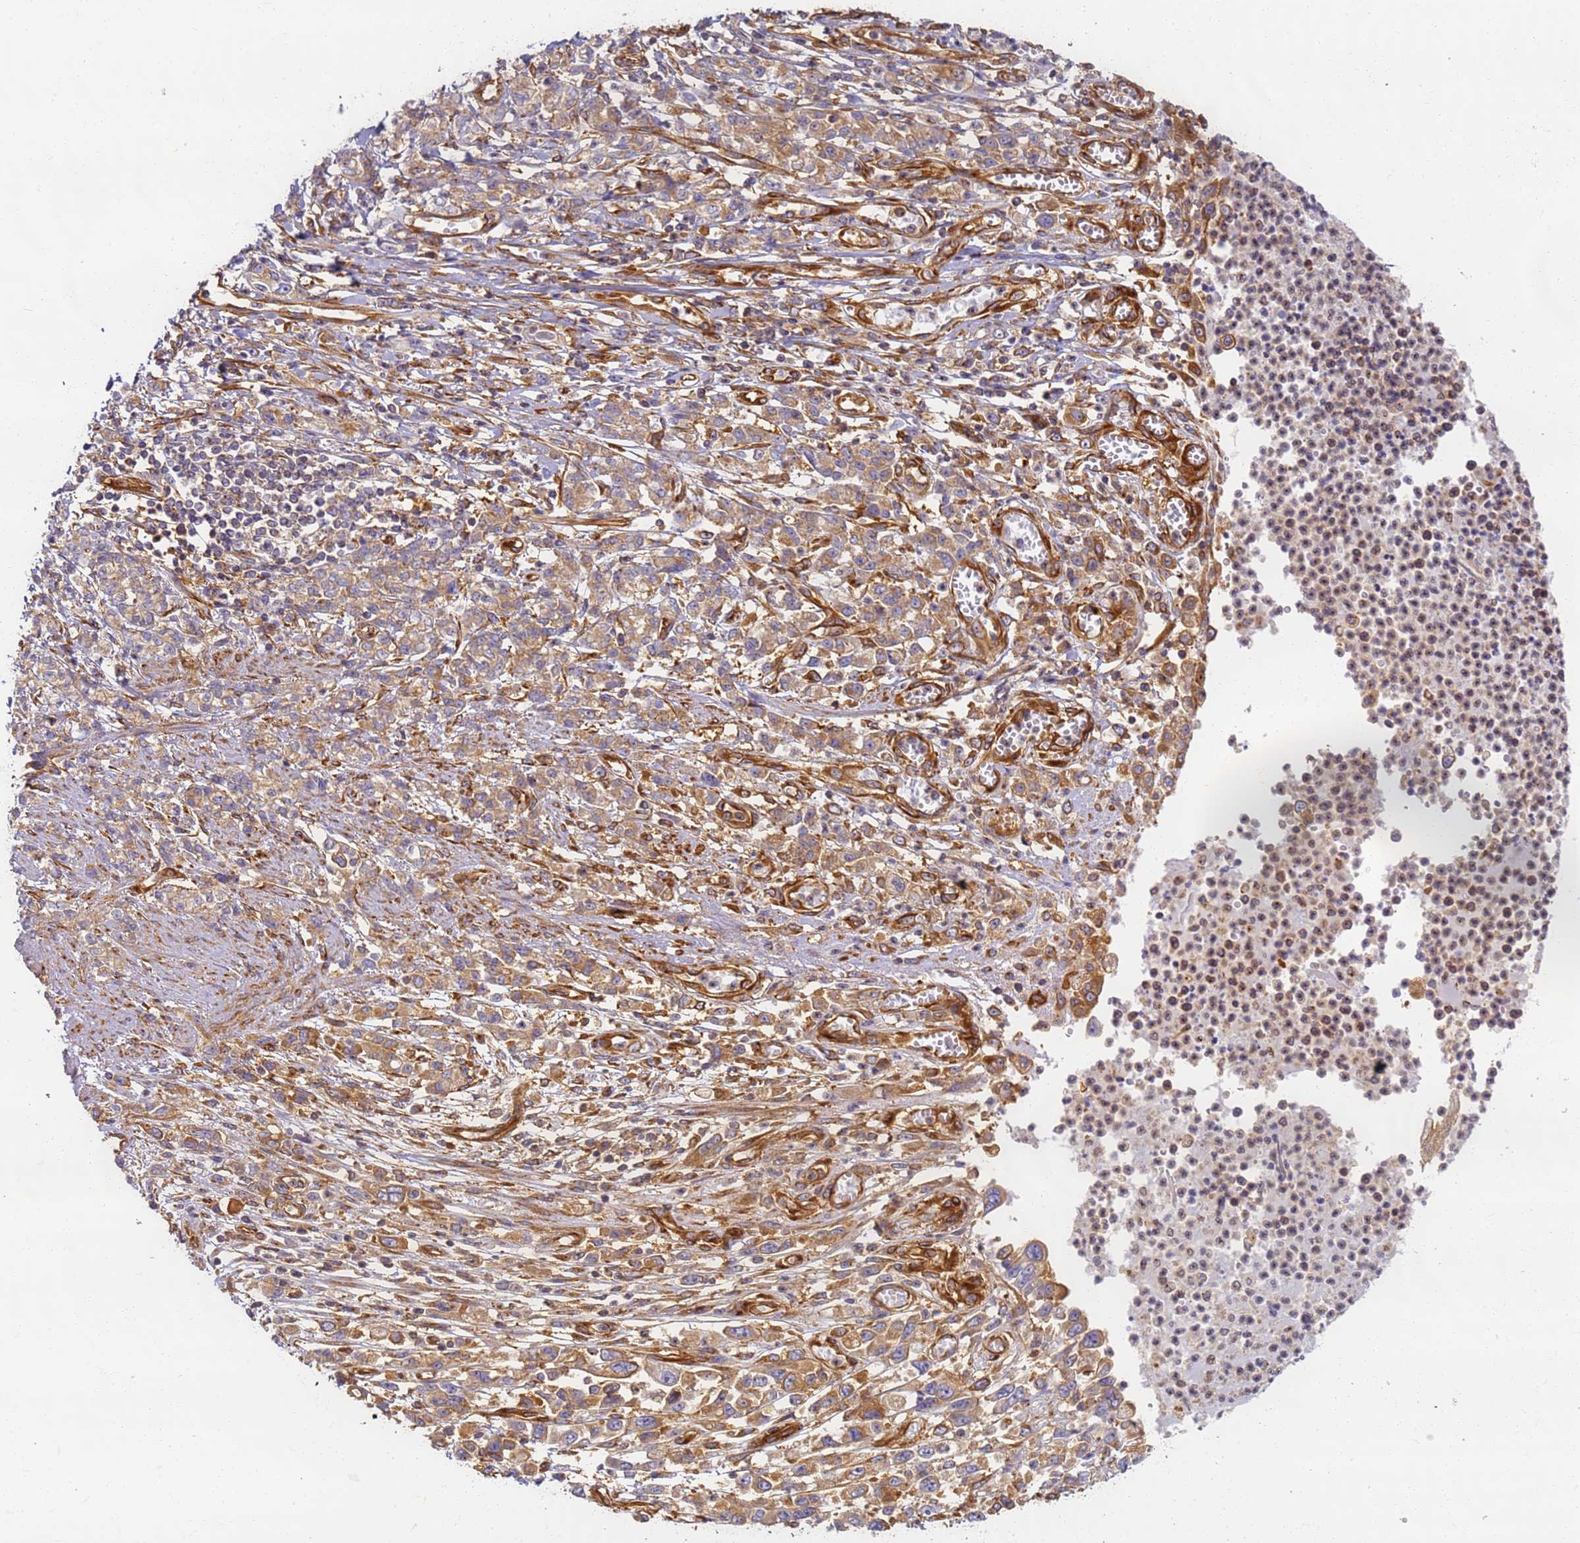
{"staining": {"intensity": "moderate", "quantity": ">75%", "location": "cytoplasmic/membranous"}, "tissue": "stomach cancer", "cell_type": "Tumor cells", "image_type": "cancer", "snomed": [{"axis": "morphology", "description": "Adenocarcinoma, NOS"}, {"axis": "topography", "description": "Stomach"}], "caption": "This micrograph shows stomach cancer stained with IHC to label a protein in brown. The cytoplasmic/membranous of tumor cells show moderate positivity for the protein. Nuclei are counter-stained blue.", "gene": "DYNC1I2", "patient": {"sex": "female", "age": 76}}